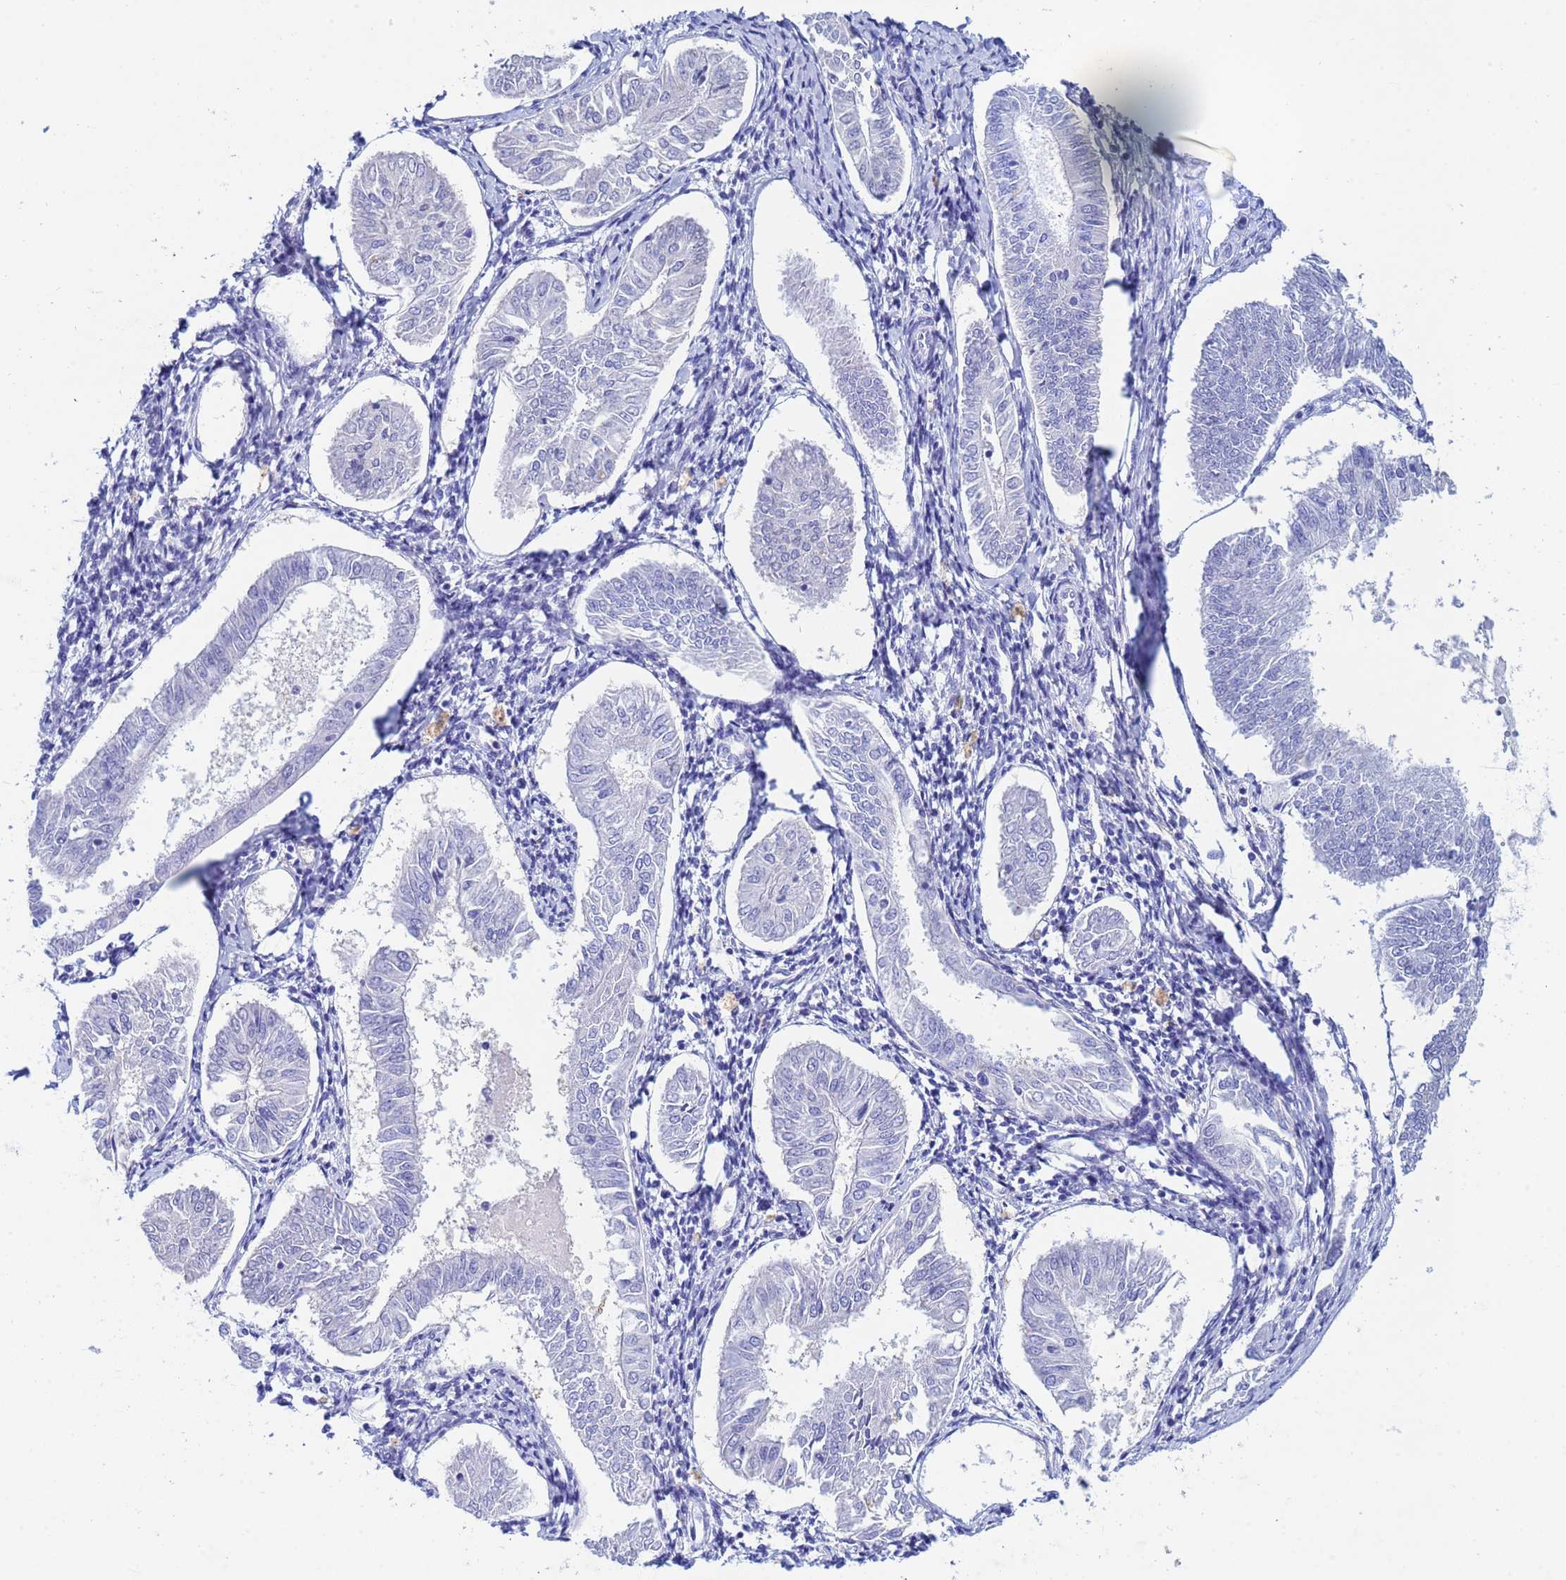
{"staining": {"intensity": "negative", "quantity": "none", "location": "none"}, "tissue": "endometrial cancer", "cell_type": "Tumor cells", "image_type": "cancer", "snomed": [{"axis": "morphology", "description": "Adenocarcinoma, NOS"}, {"axis": "topography", "description": "Endometrium"}], "caption": "There is no significant expression in tumor cells of endometrial cancer (adenocarcinoma).", "gene": "CSTB", "patient": {"sex": "female", "age": 58}}